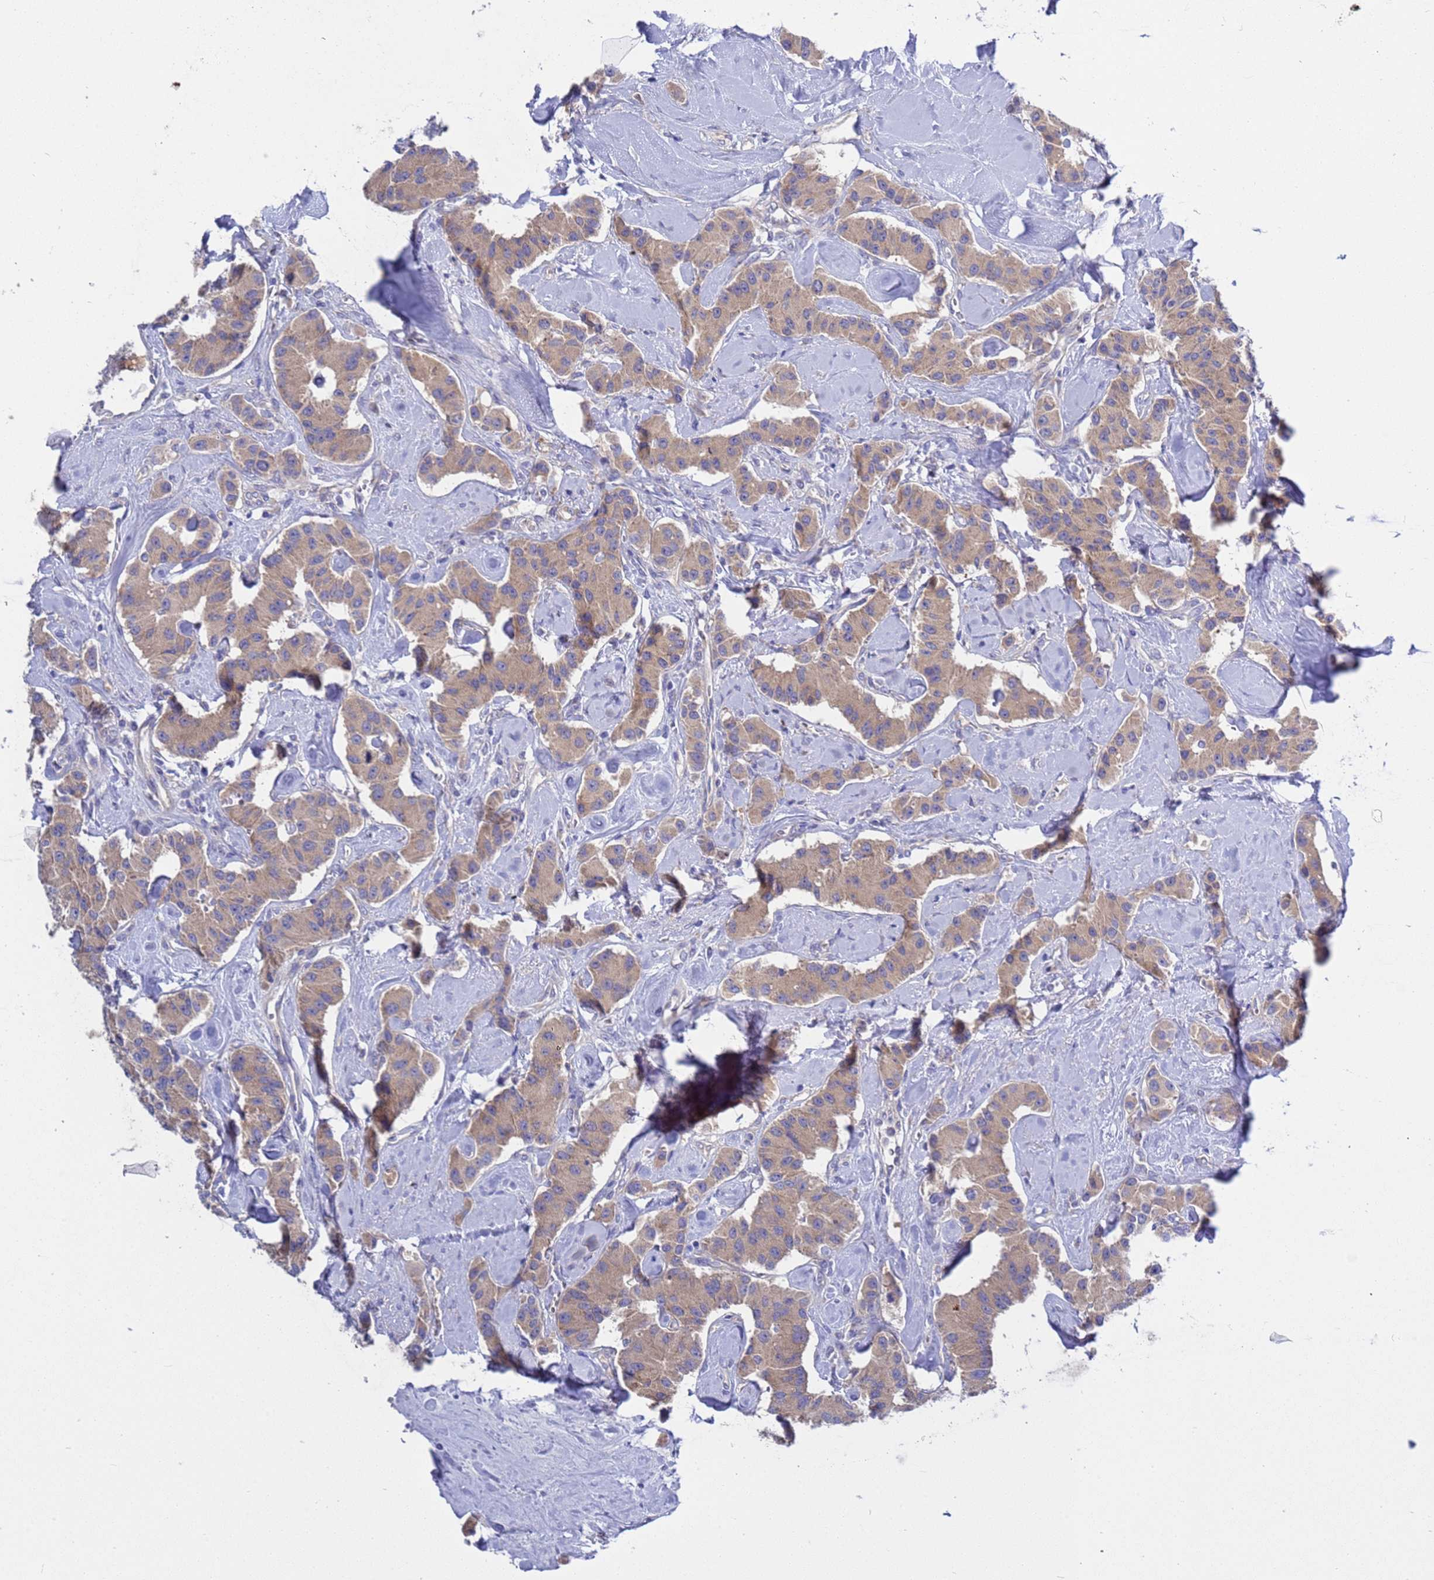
{"staining": {"intensity": "weak", "quantity": ">75%", "location": "cytoplasmic/membranous"}, "tissue": "carcinoid", "cell_type": "Tumor cells", "image_type": "cancer", "snomed": [{"axis": "morphology", "description": "Carcinoid, malignant, NOS"}, {"axis": "topography", "description": "Pancreas"}], "caption": "Protein expression analysis of human malignant carcinoid reveals weak cytoplasmic/membranous expression in about >75% of tumor cells.", "gene": "RC3H2", "patient": {"sex": "male", "age": 41}}